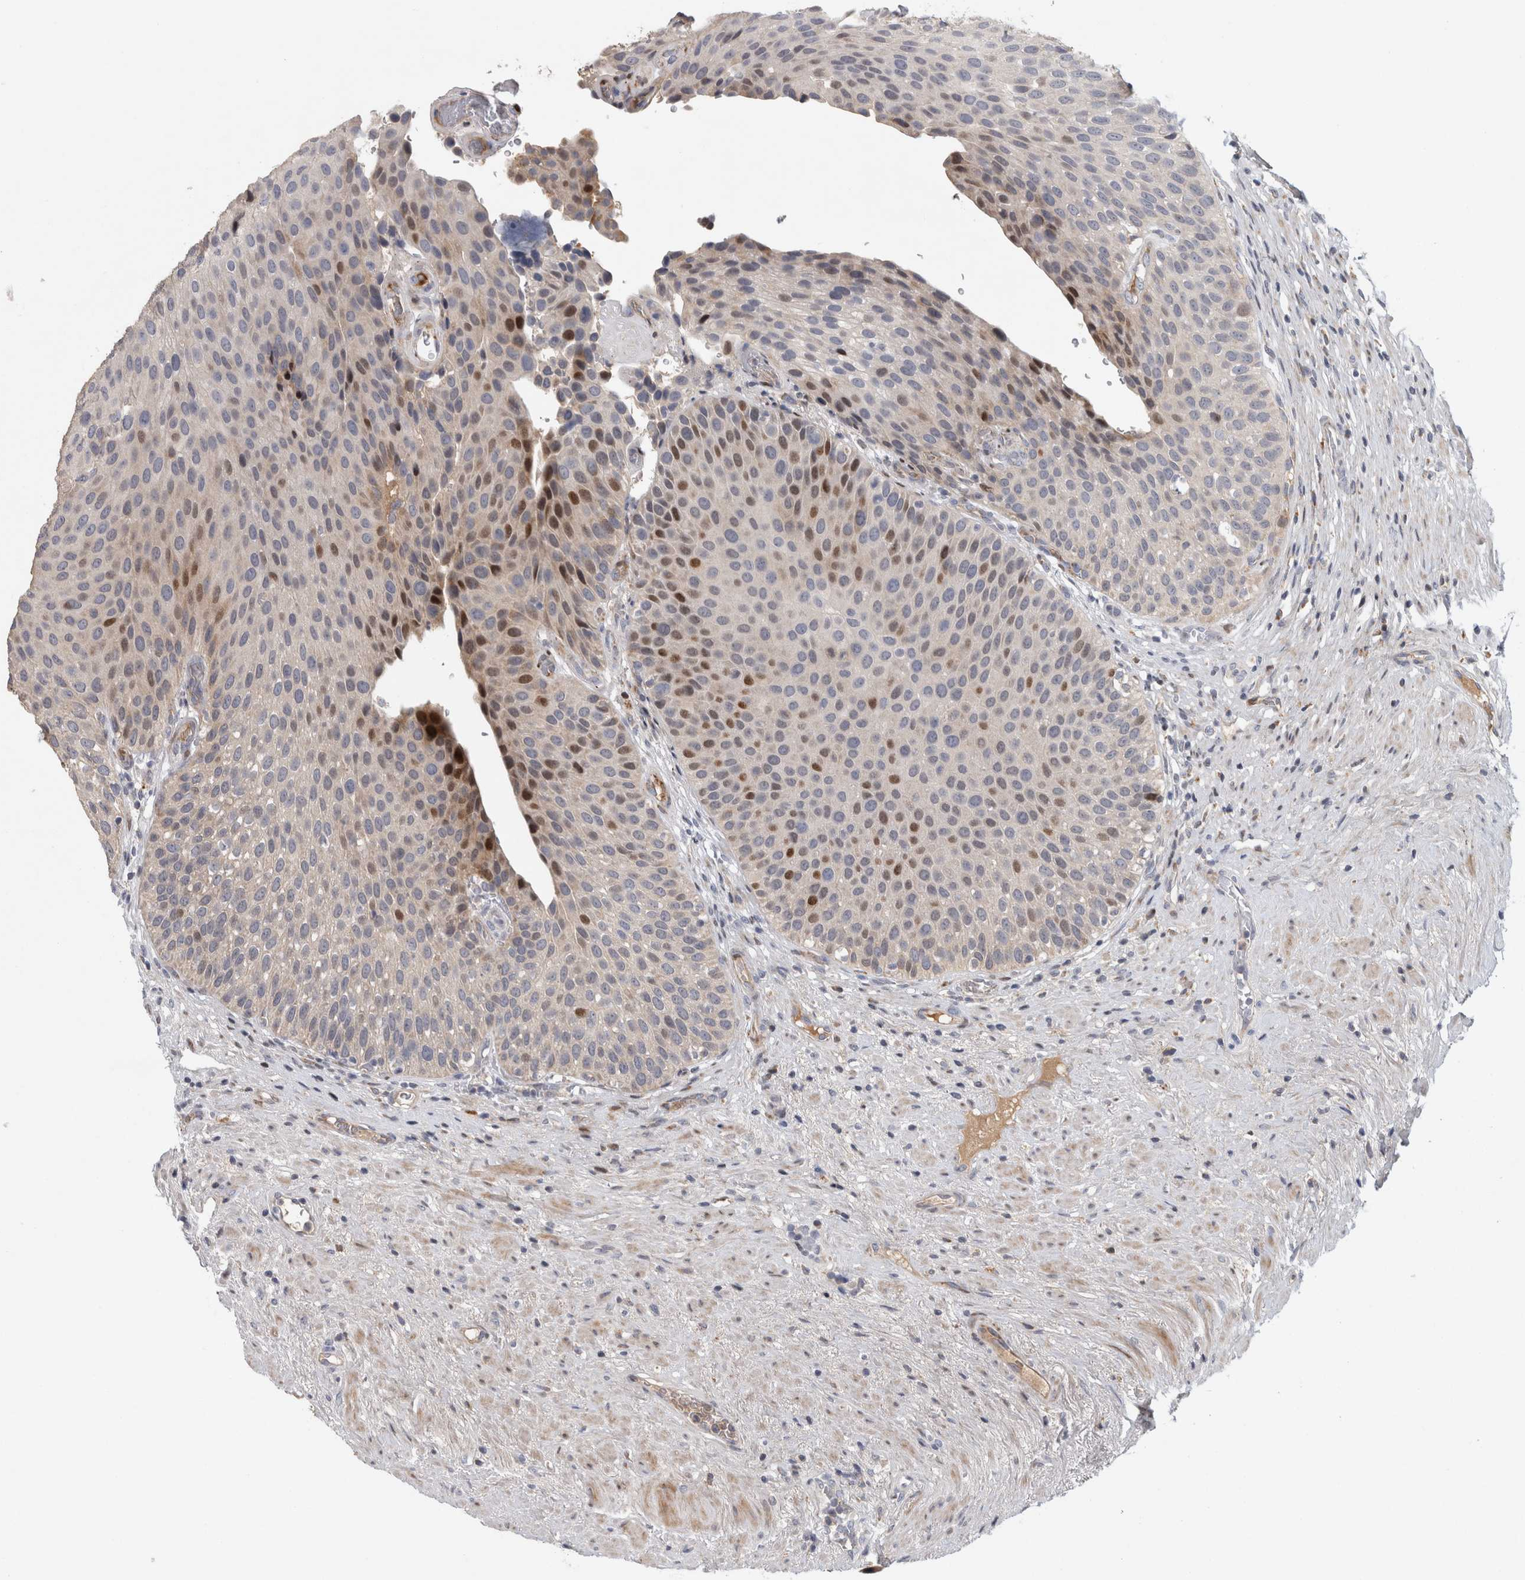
{"staining": {"intensity": "moderate", "quantity": "<25%", "location": "nuclear"}, "tissue": "urothelial cancer", "cell_type": "Tumor cells", "image_type": "cancer", "snomed": [{"axis": "morphology", "description": "Normal tissue, NOS"}, {"axis": "morphology", "description": "Urothelial carcinoma, Low grade"}, {"axis": "topography", "description": "Urinary bladder"}, {"axis": "topography", "description": "Prostate"}], "caption": "Urothelial cancer stained for a protein reveals moderate nuclear positivity in tumor cells.", "gene": "RBM48", "patient": {"sex": "male", "age": 60}}